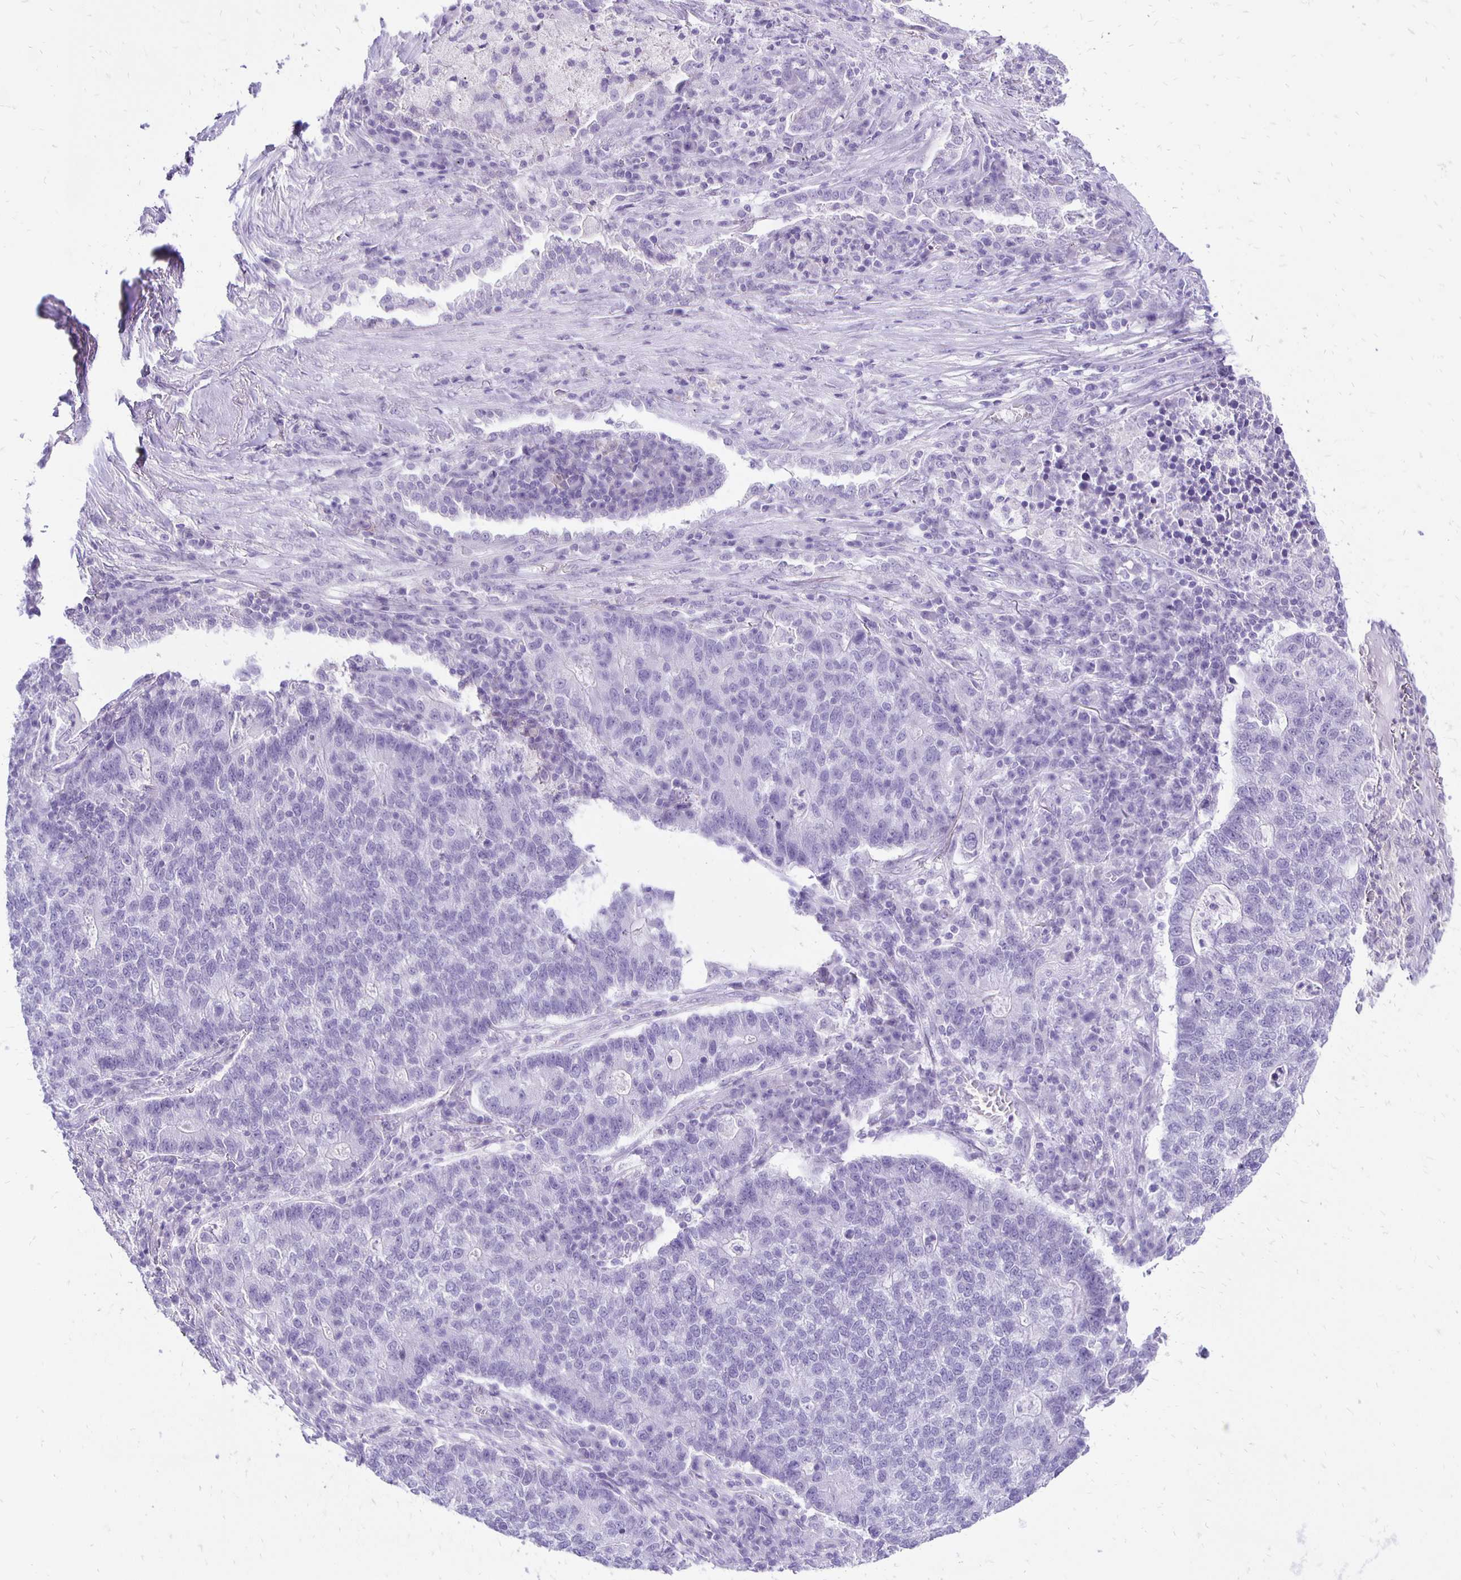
{"staining": {"intensity": "negative", "quantity": "none", "location": "none"}, "tissue": "lung cancer", "cell_type": "Tumor cells", "image_type": "cancer", "snomed": [{"axis": "morphology", "description": "Adenocarcinoma, NOS"}, {"axis": "topography", "description": "Lung"}], "caption": "Adenocarcinoma (lung) was stained to show a protein in brown. There is no significant positivity in tumor cells.", "gene": "ANKRD45", "patient": {"sex": "male", "age": 57}}